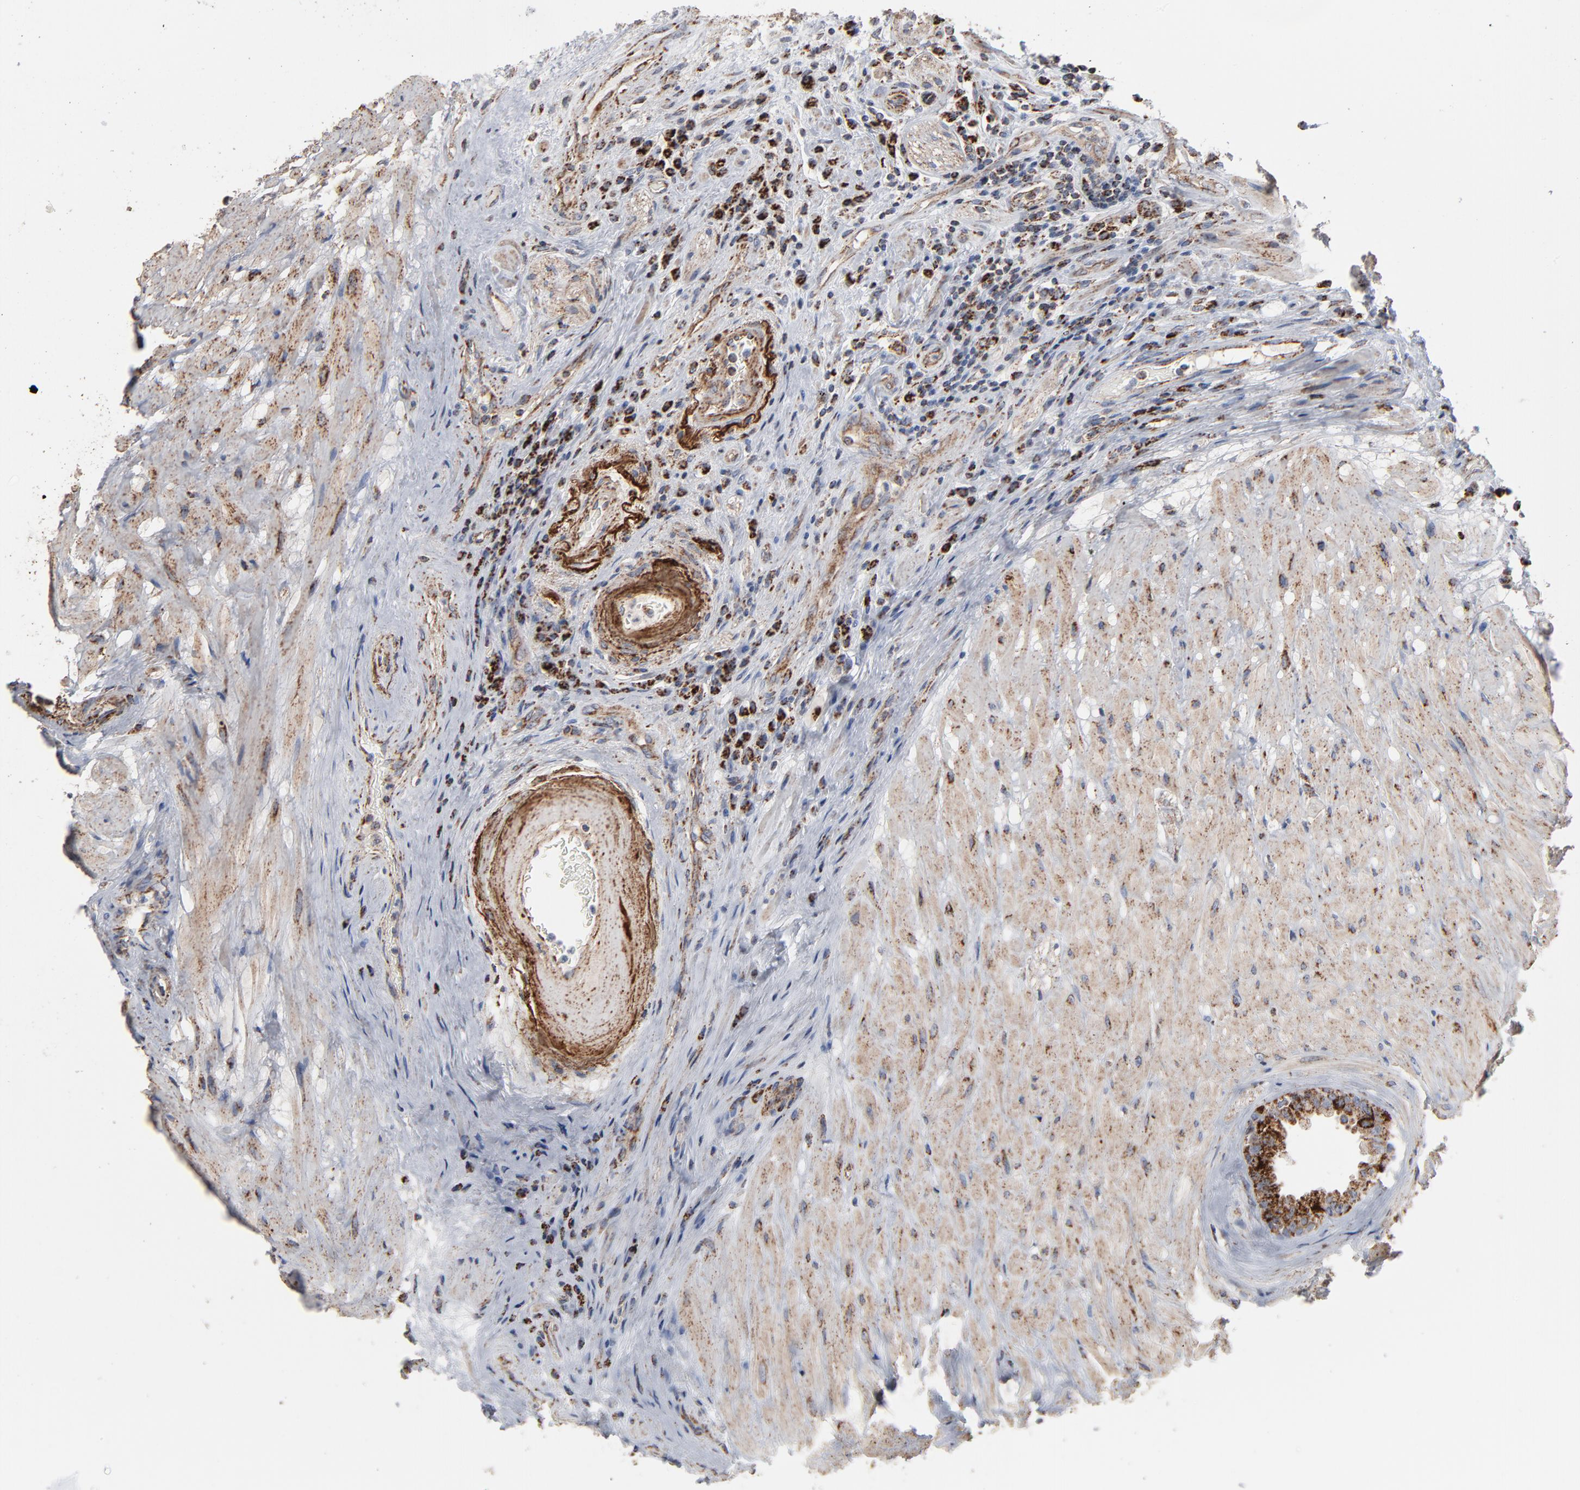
{"staining": {"intensity": "strong", "quantity": ">75%", "location": "cytoplasmic/membranous"}, "tissue": "seminal vesicle", "cell_type": "Glandular cells", "image_type": "normal", "snomed": [{"axis": "morphology", "description": "Normal tissue, NOS"}, {"axis": "topography", "description": "Seminal veicle"}], "caption": "Strong cytoplasmic/membranous expression is seen in about >75% of glandular cells in benign seminal vesicle.", "gene": "UQCRC1", "patient": {"sex": "male", "age": 61}}